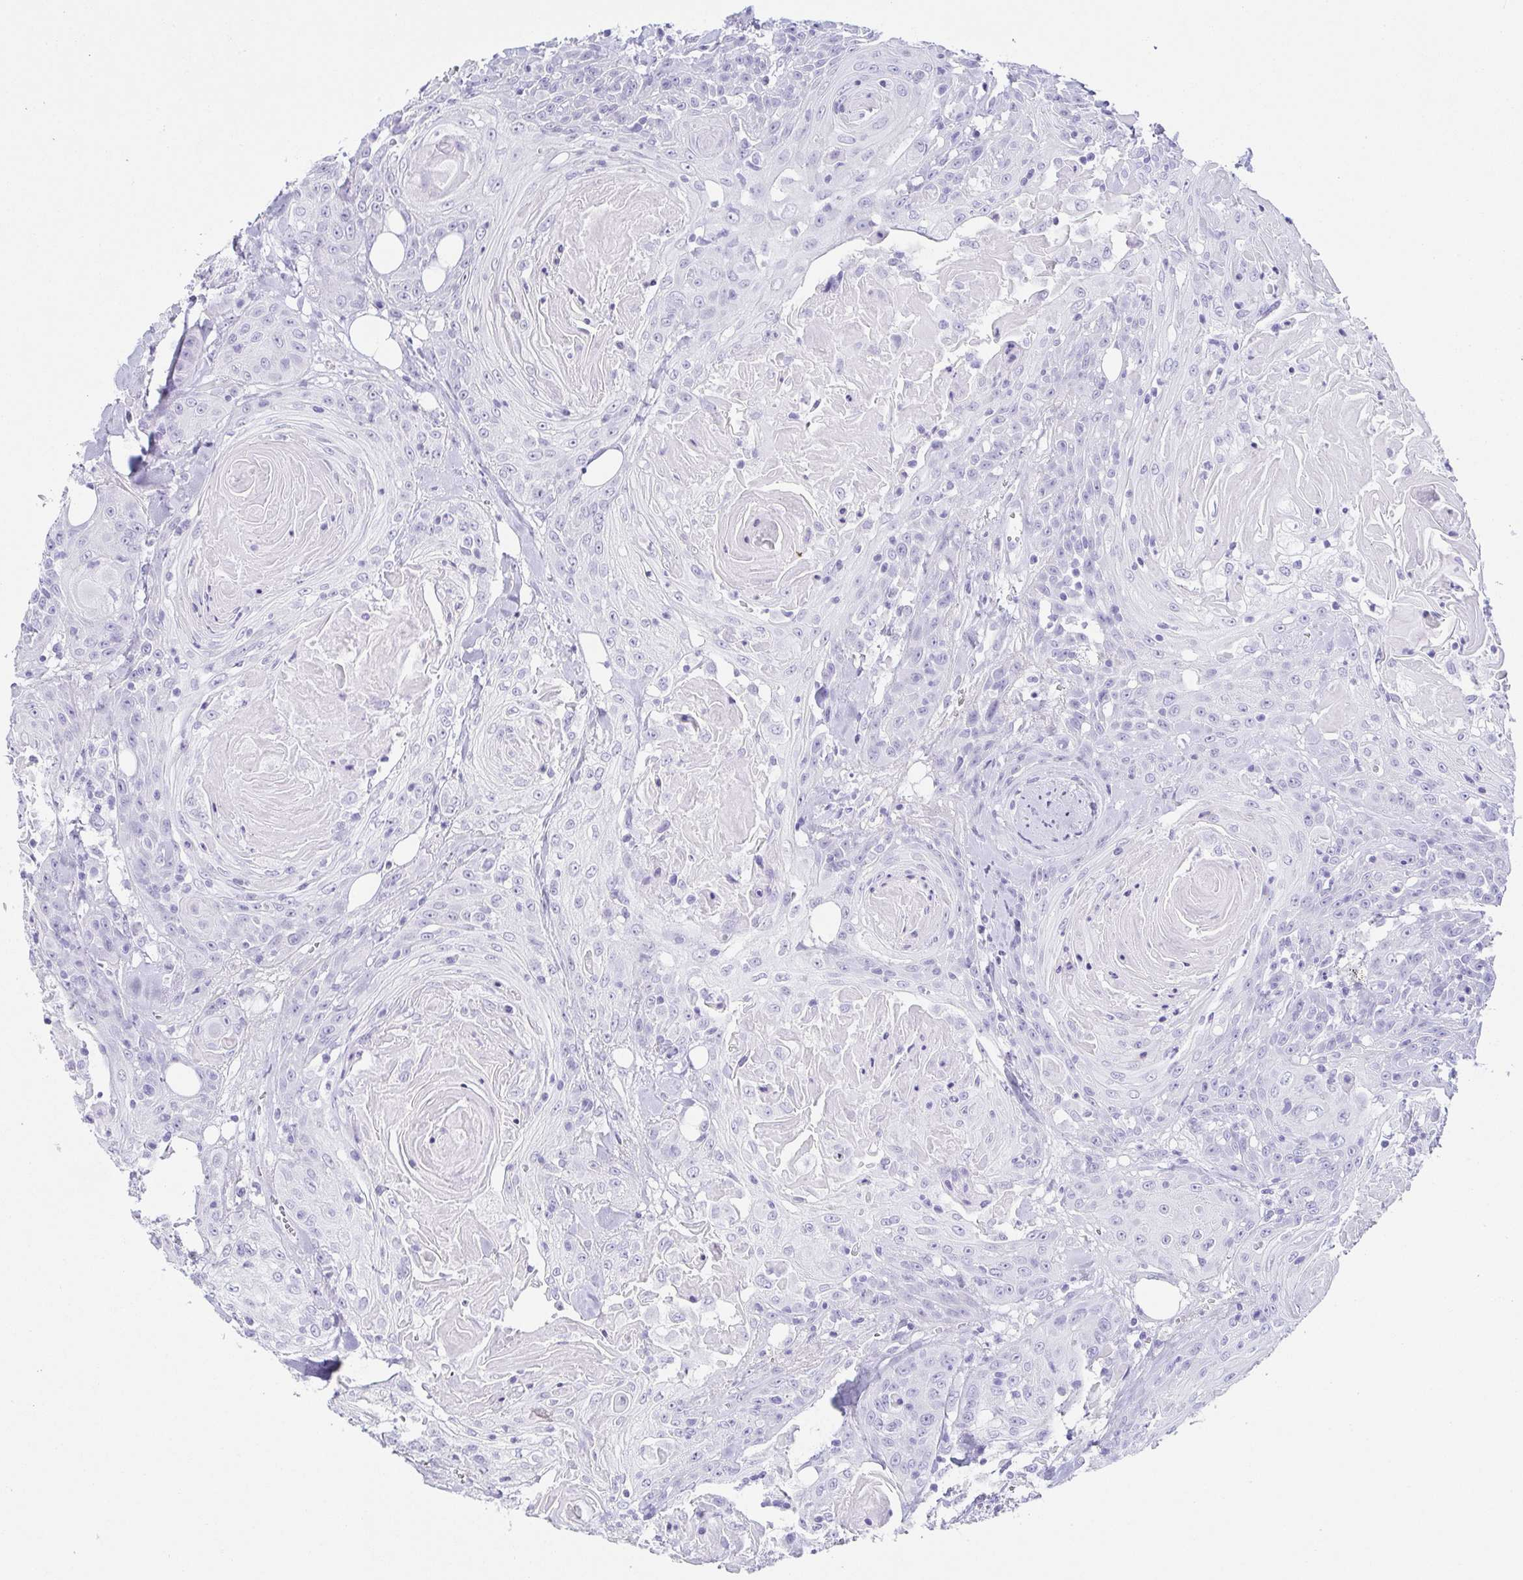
{"staining": {"intensity": "negative", "quantity": "none", "location": "none"}, "tissue": "head and neck cancer", "cell_type": "Tumor cells", "image_type": "cancer", "snomed": [{"axis": "morphology", "description": "Squamous cell carcinoma, NOS"}, {"axis": "topography", "description": "Head-Neck"}], "caption": "Protein analysis of head and neck squamous cell carcinoma shows no significant expression in tumor cells. (Immunohistochemistry, brightfield microscopy, high magnification).", "gene": "ZG16B", "patient": {"sex": "female", "age": 84}}